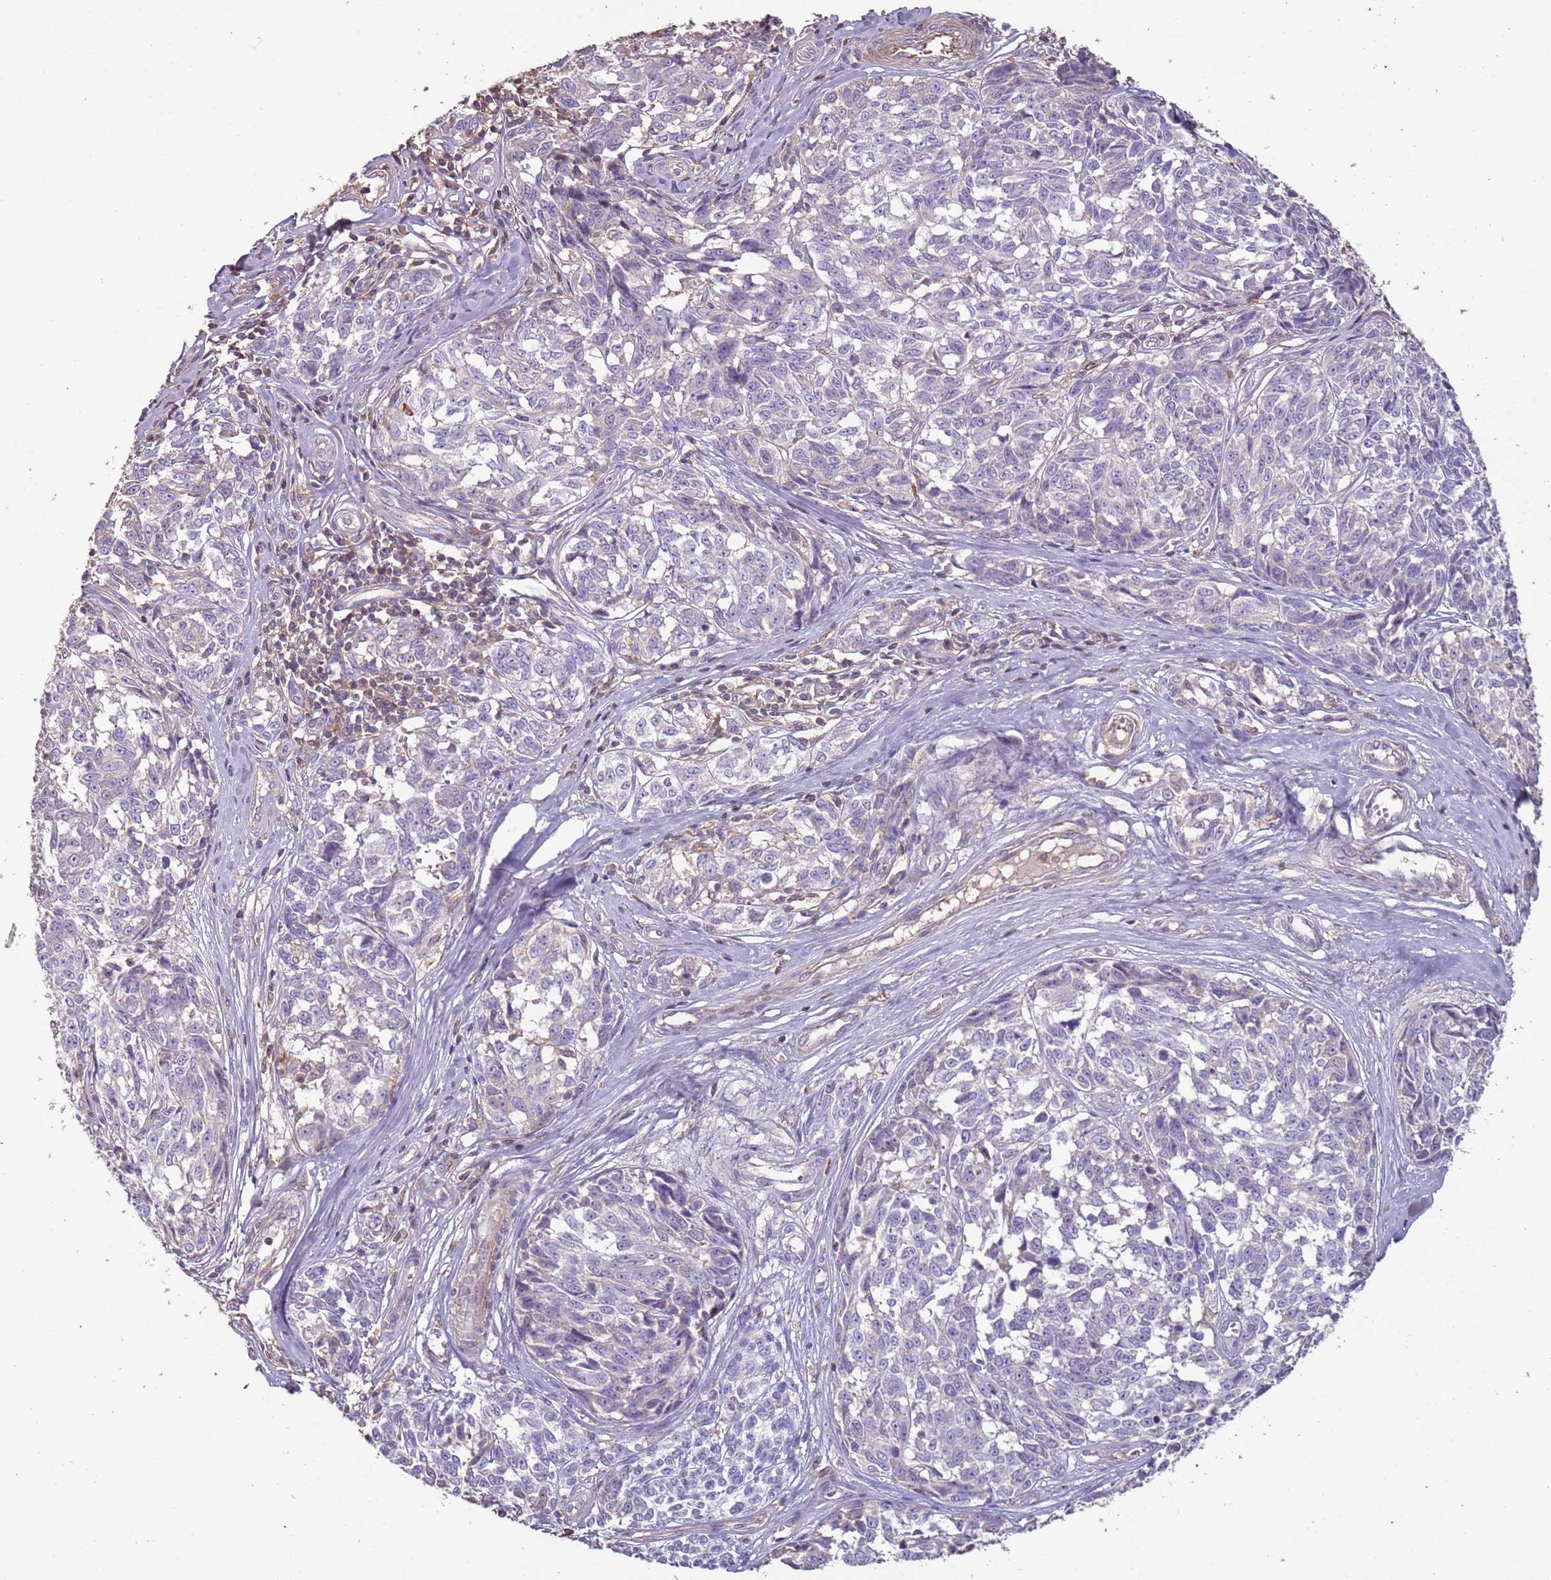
{"staining": {"intensity": "negative", "quantity": "none", "location": "none"}, "tissue": "melanoma", "cell_type": "Tumor cells", "image_type": "cancer", "snomed": [{"axis": "morphology", "description": "Normal tissue, NOS"}, {"axis": "morphology", "description": "Malignant melanoma, NOS"}, {"axis": "topography", "description": "Skin"}], "caption": "Tumor cells are negative for brown protein staining in melanoma. (DAB (3,3'-diaminobenzidine) immunohistochemistry (IHC) with hematoxylin counter stain).", "gene": "FECH", "patient": {"sex": "female", "age": 64}}